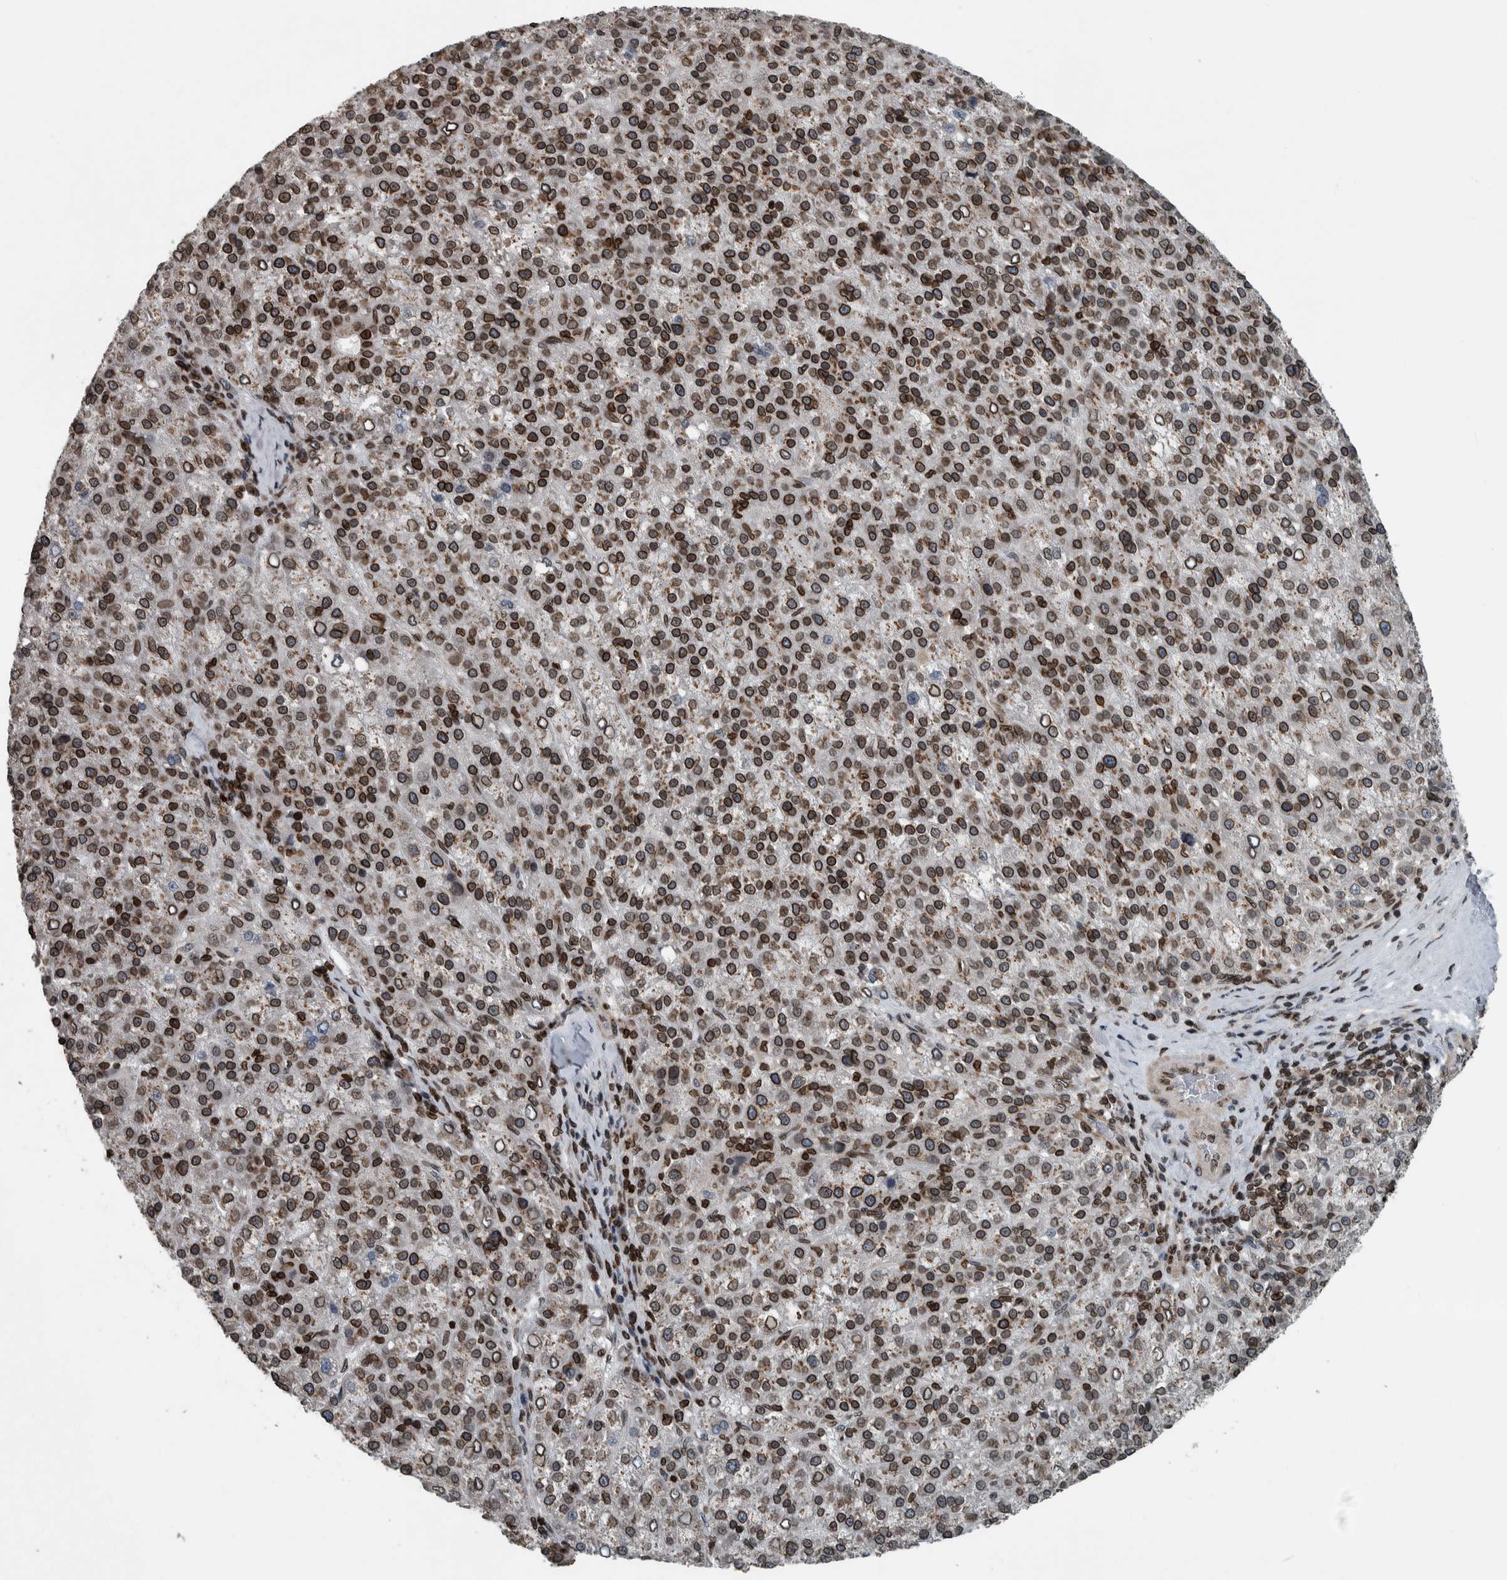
{"staining": {"intensity": "strong", "quantity": ">75%", "location": "cytoplasmic/membranous,nuclear"}, "tissue": "liver cancer", "cell_type": "Tumor cells", "image_type": "cancer", "snomed": [{"axis": "morphology", "description": "Carcinoma, Hepatocellular, NOS"}, {"axis": "topography", "description": "Liver"}], "caption": "IHC photomicrograph of neoplastic tissue: human liver hepatocellular carcinoma stained using immunohistochemistry demonstrates high levels of strong protein expression localized specifically in the cytoplasmic/membranous and nuclear of tumor cells, appearing as a cytoplasmic/membranous and nuclear brown color.", "gene": "FAM135B", "patient": {"sex": "female", "age": 58}}